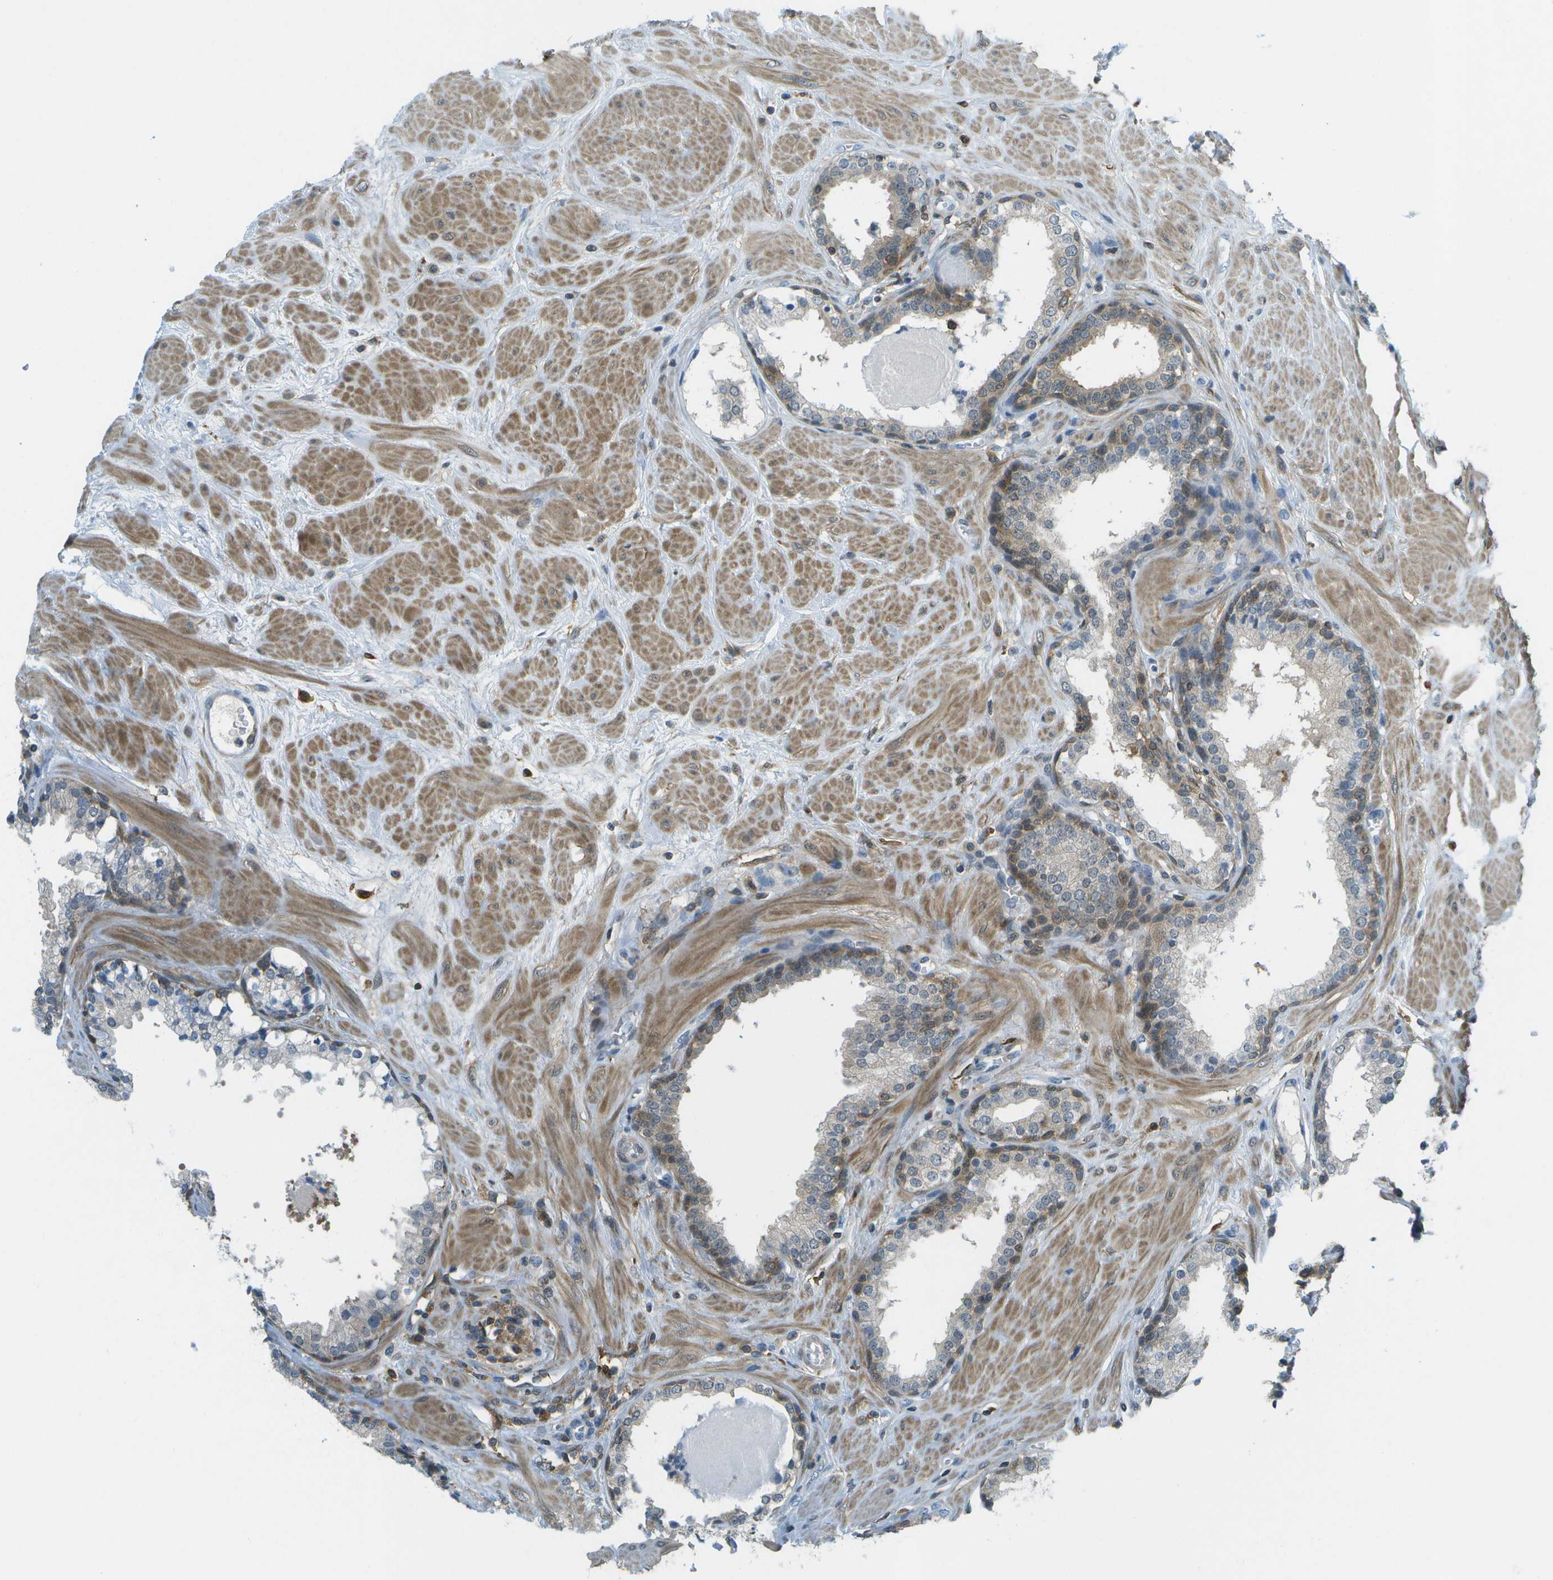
{"staining": {"intensity": "weak", "quantity": "25%-75%", "location": "cytoplasmic/membranous"}, "tissue": "prostate", "cell_type": "Glandular cells", "image_type": "normal", "snomed": [{"axis": "morphology", "description": "Normal tissue, NOS"}, {"axis": "topography", "description": "Prostate"}], "caption": "A photomicrograph of prostate stained for a protein reveals weak cytoplasmic/membranous brown staining in glandular cells. (Brightfield microscopy of DAB IHC at high magnification).", "gene": "CDH23", "patient": {"sex": "male", "age": 51}}